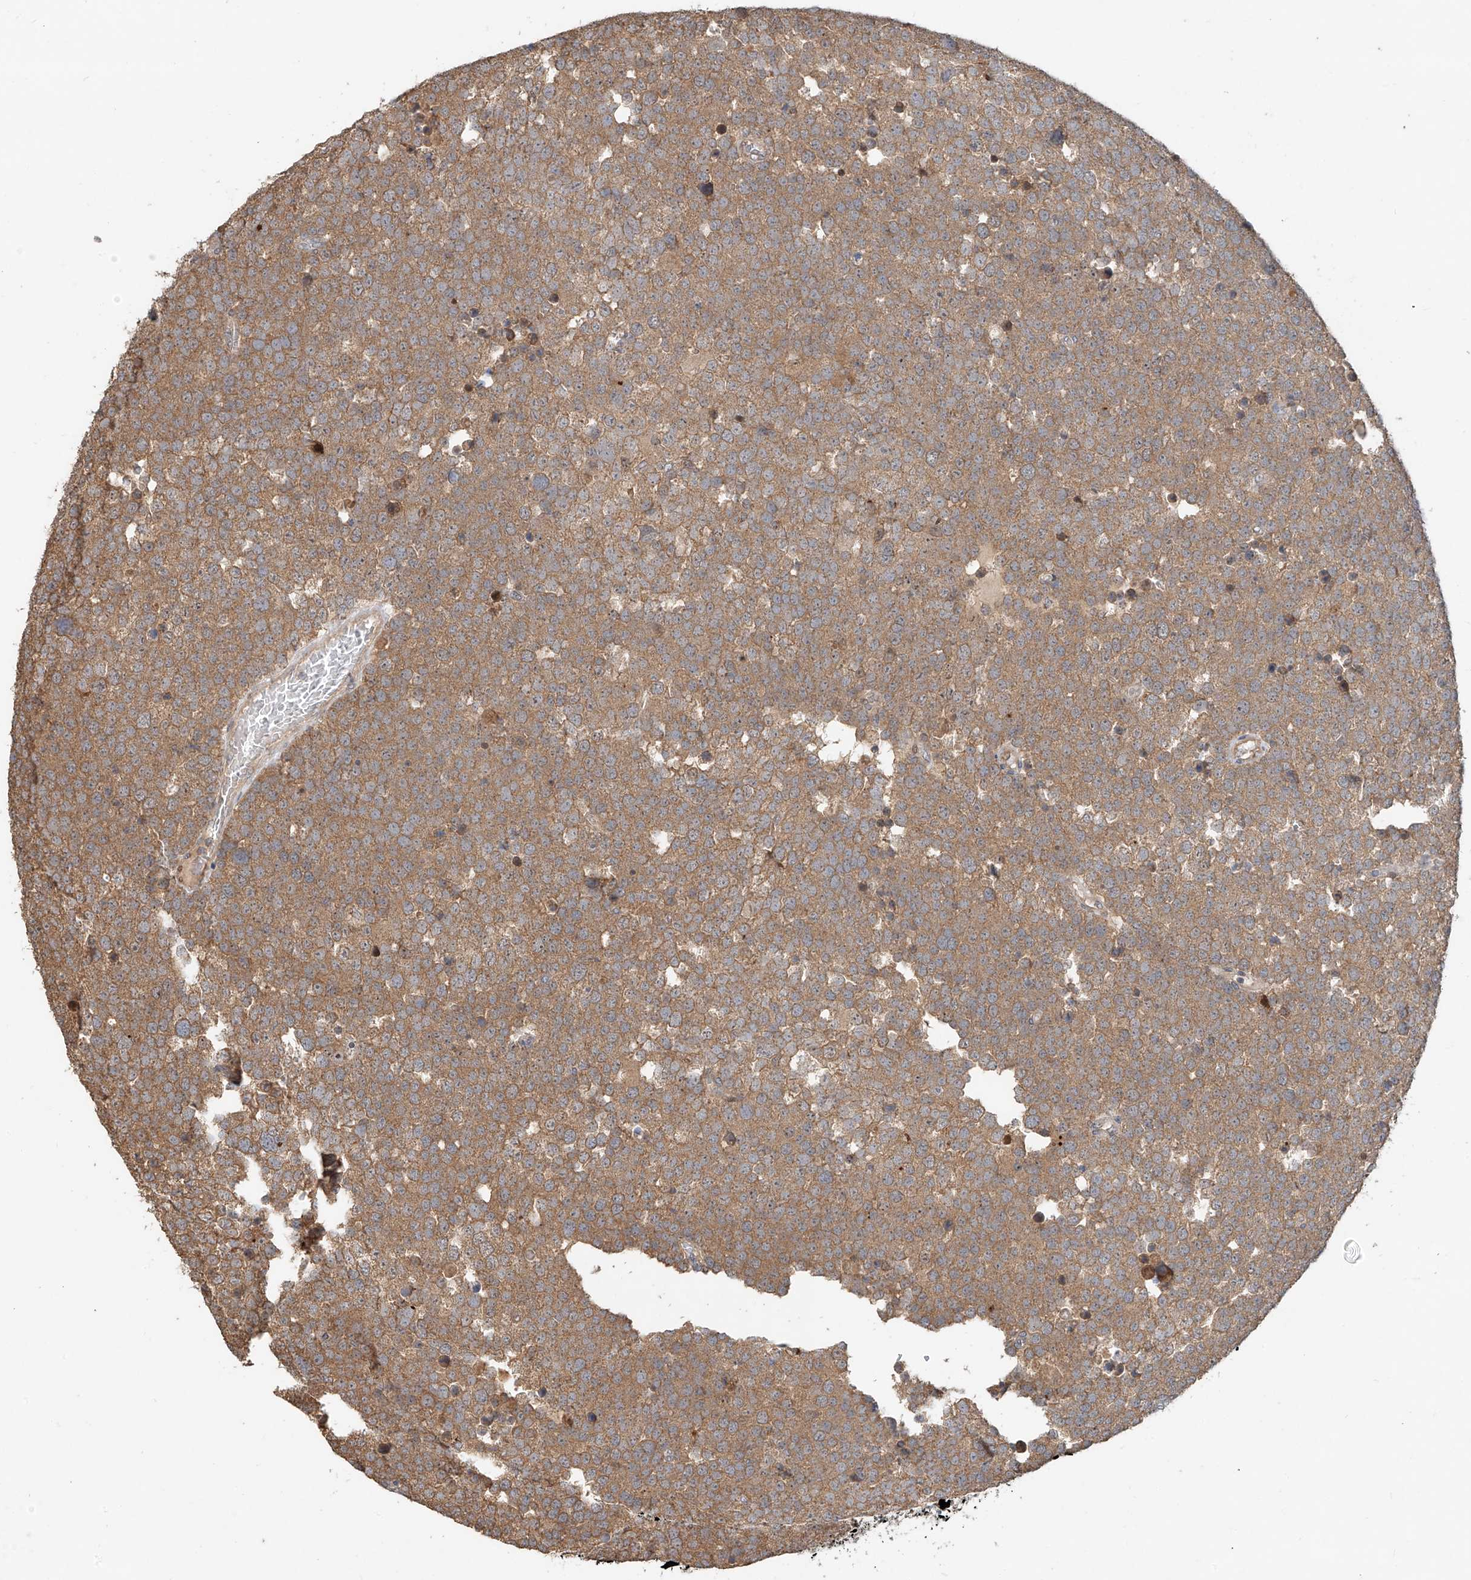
{"staining": {"intensity": "moderate", "quantity": ">75%", "location": "cytoplasmic/membranous"}, "tissue": "testis cancer", "cell_type": "Tumor cells", "image_type": "cancer", "snomed": [{"axis": "morphology", "description": "Seminoma, NOS"}, {"axis": "topography", "description": "Testis"}], "caption": "Testis cancer (seminoma) was stained to show a protein in brown. There is medium levels of moderate cytoplasmic/membranous positivity in approximately >75% of tumor cells. (IHC, brightfield microscopy, high magnification).", "gene": "TMEM61", "patient": {"sex": "male", "age": 71}}